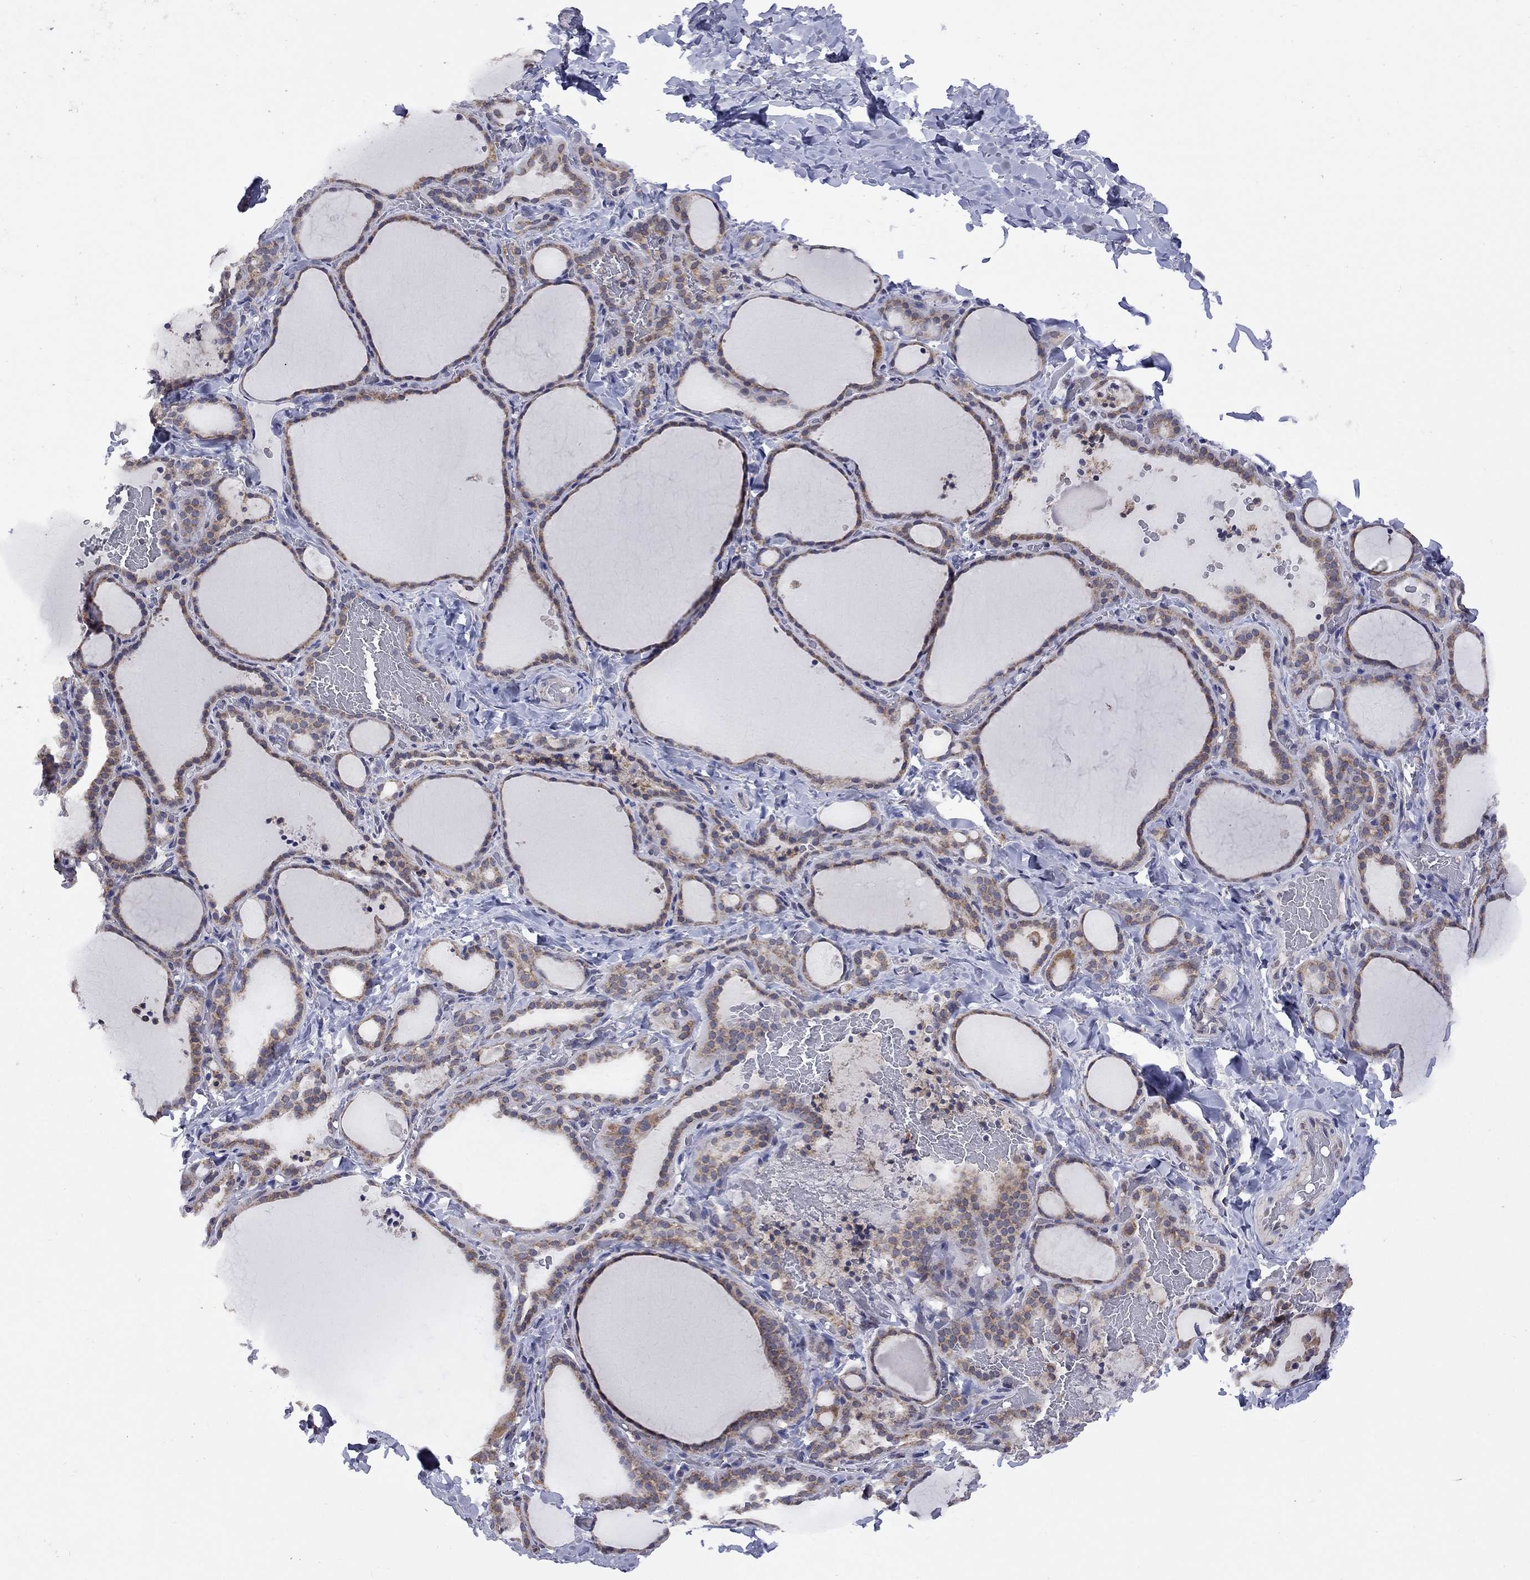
{"staining": {"intensity": "moderate", "quantity": ">75%", "location": "cytoplasmic/membranous"}, "tissue": "thyroid gland", "cell_type": "Glandular cells", "image_type": "normal", "snomed": [{"axis": "morphology", "description": "Normal tissue, NOS"}, {"axis": "topography", "description": "Thyroid gland"}], "caption": "Immunohistochemistry (IHC) of normal human thyroid gland reveals medium levels of moderate cytoplasmic/membranous staining in approximately >75% of glandular cells. (Brightfield microscopy of DAB IHC at high magnification).", "gene": "NDUFB1", "patient": {"sex": "female", "age": 22}}